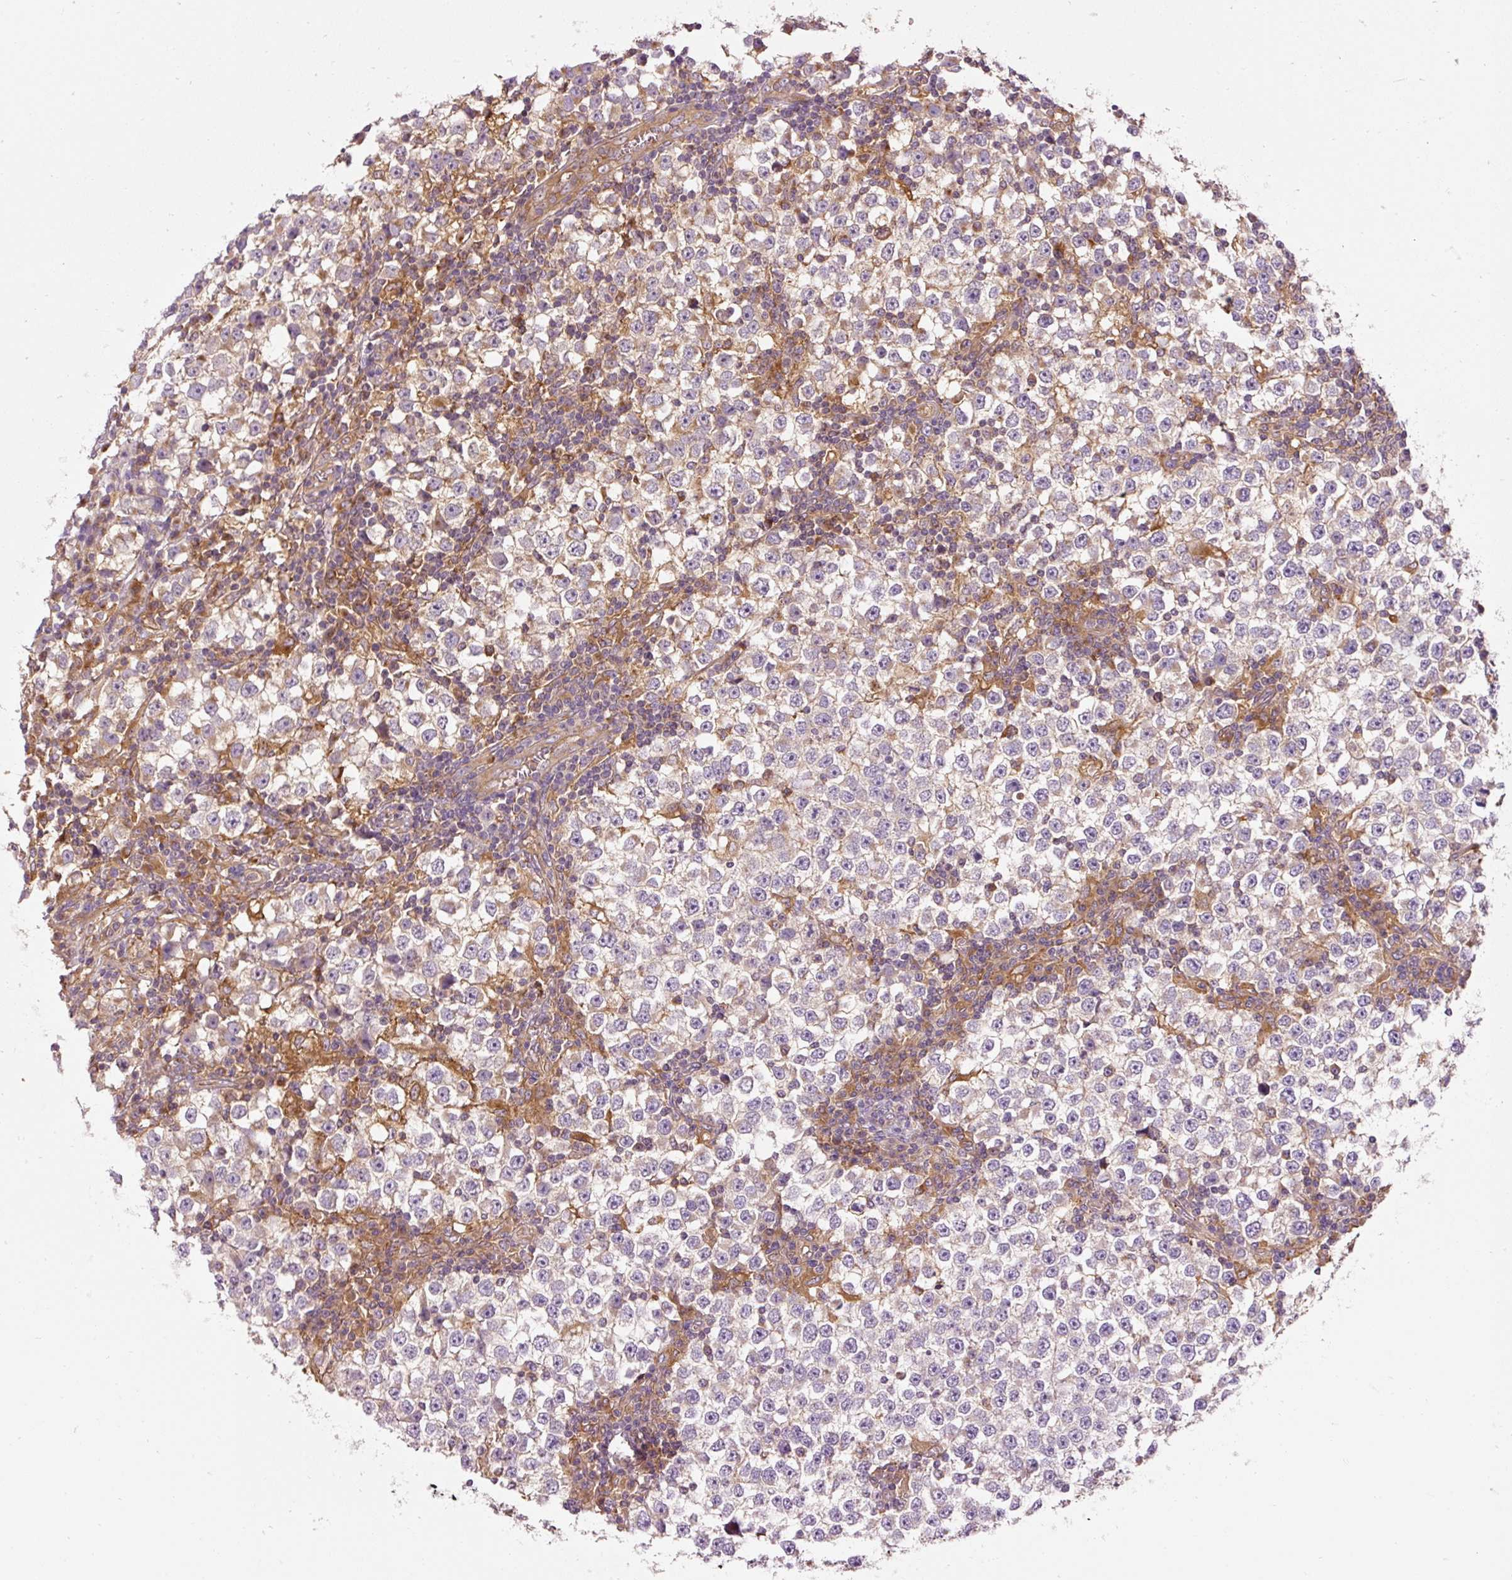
{"staining": {"intensity": "weak", "quantity": "<25%", "location": "cytoplasmic/membranous"}, "tissue": "testis cancer", "cell_type": "Tumor cells", "image_type": "cancer", "snomed": [{"axis": "morphology", "description": "Seminoma, NOS"}, {"axis": "topography", "description": "Testis"}], "caption": "Tumor cells are negative for protein expression in human testis cancer.", "gene": "NAPA", "patient": {"sex": "male", "age": 65}}